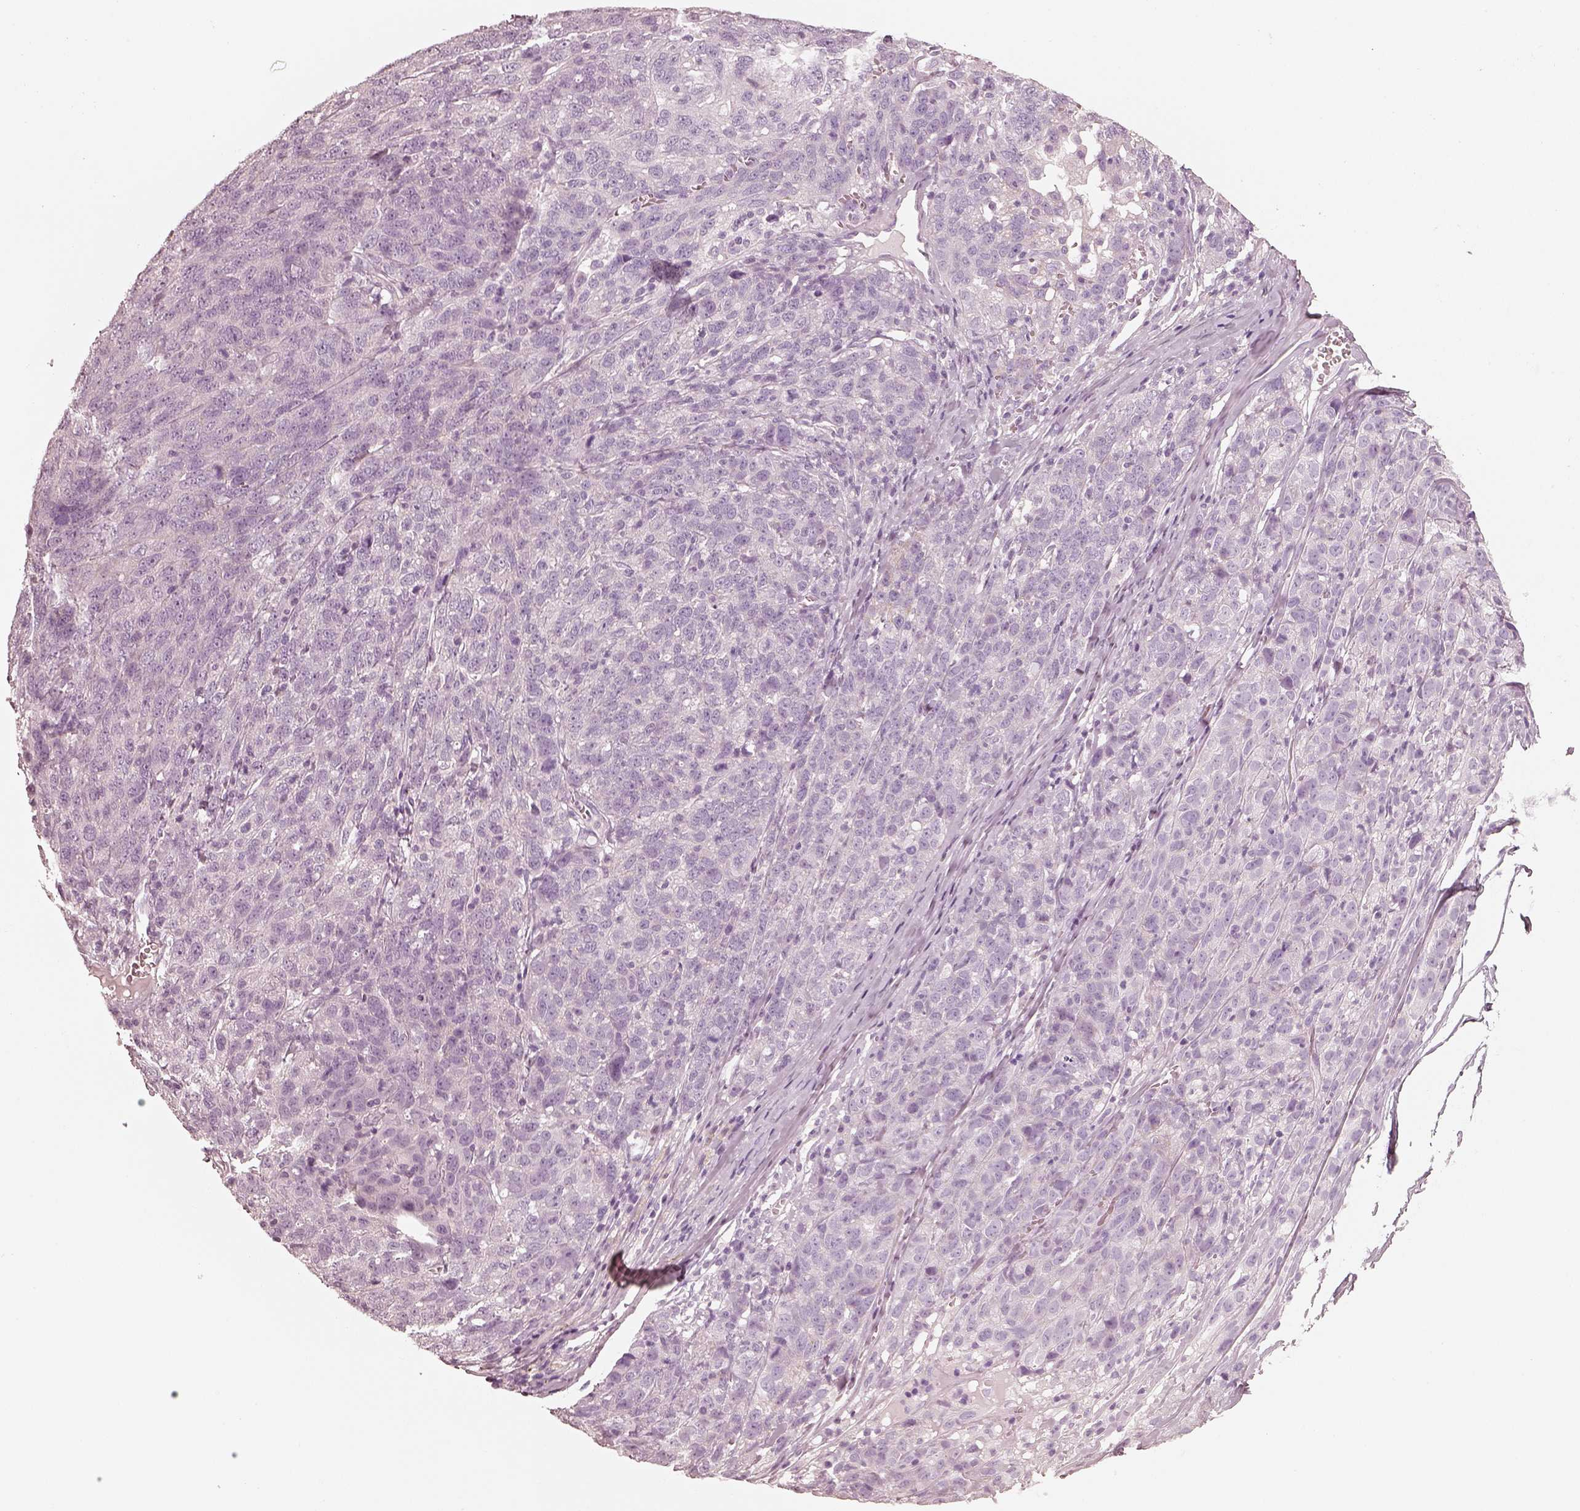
{"staining": {"intensity": "negative", "quantity": "none", "location": "none"}, "tissue": "ovarian cancer", "cell_type": "Tumor cells", "image_type": "cancer", "snomed": [{"axis": "morphology", "description": "Cystadenocarcinoma, serous, NOS"}, {"axis": "topography", "description": "Ovary"}], "caption": "Image shows no significant protein positivity in tumor cells of serous cystadenocarcinoma (ovarian).", "gene": "R3HDML", "patient": {"sex": "female", "age": 71}}